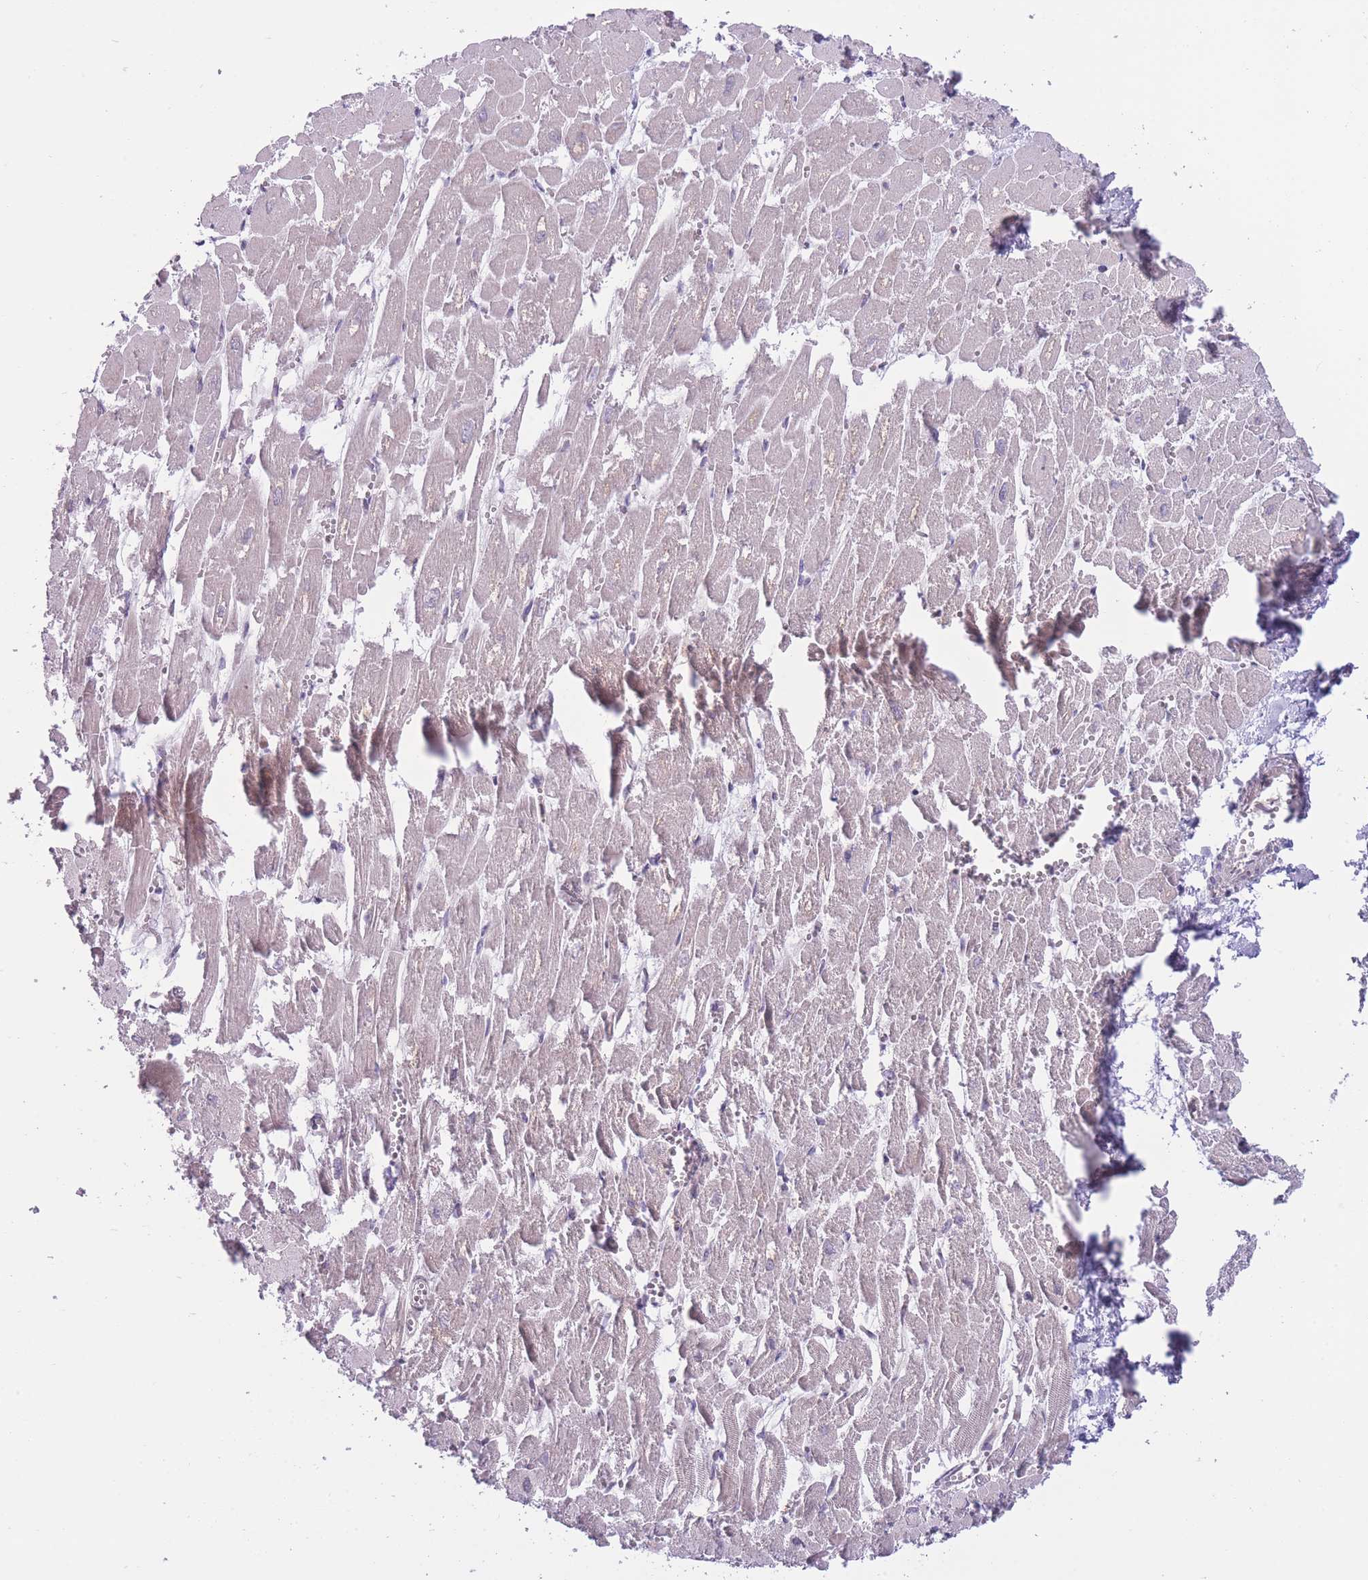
{"staining": {"intensity": "weak", "quantity": "<25%", "location": "cytoplasmic/membranous"}, "tissue": "heart muscle", "cell_type": "Cardiomyocytes", "image_type": "normal", "snomed": [{"axis": "morphology", "description": "Normal tissue, NOS"}, {"axis": "topography", "description": "Heart"}], "caption": "Benign heart muscle was stained to show a protein in brown. There is no significant staining in cardiomyocytes.", "gene": "CCT6A", "patient": {"sex": "male", "age": 54}}